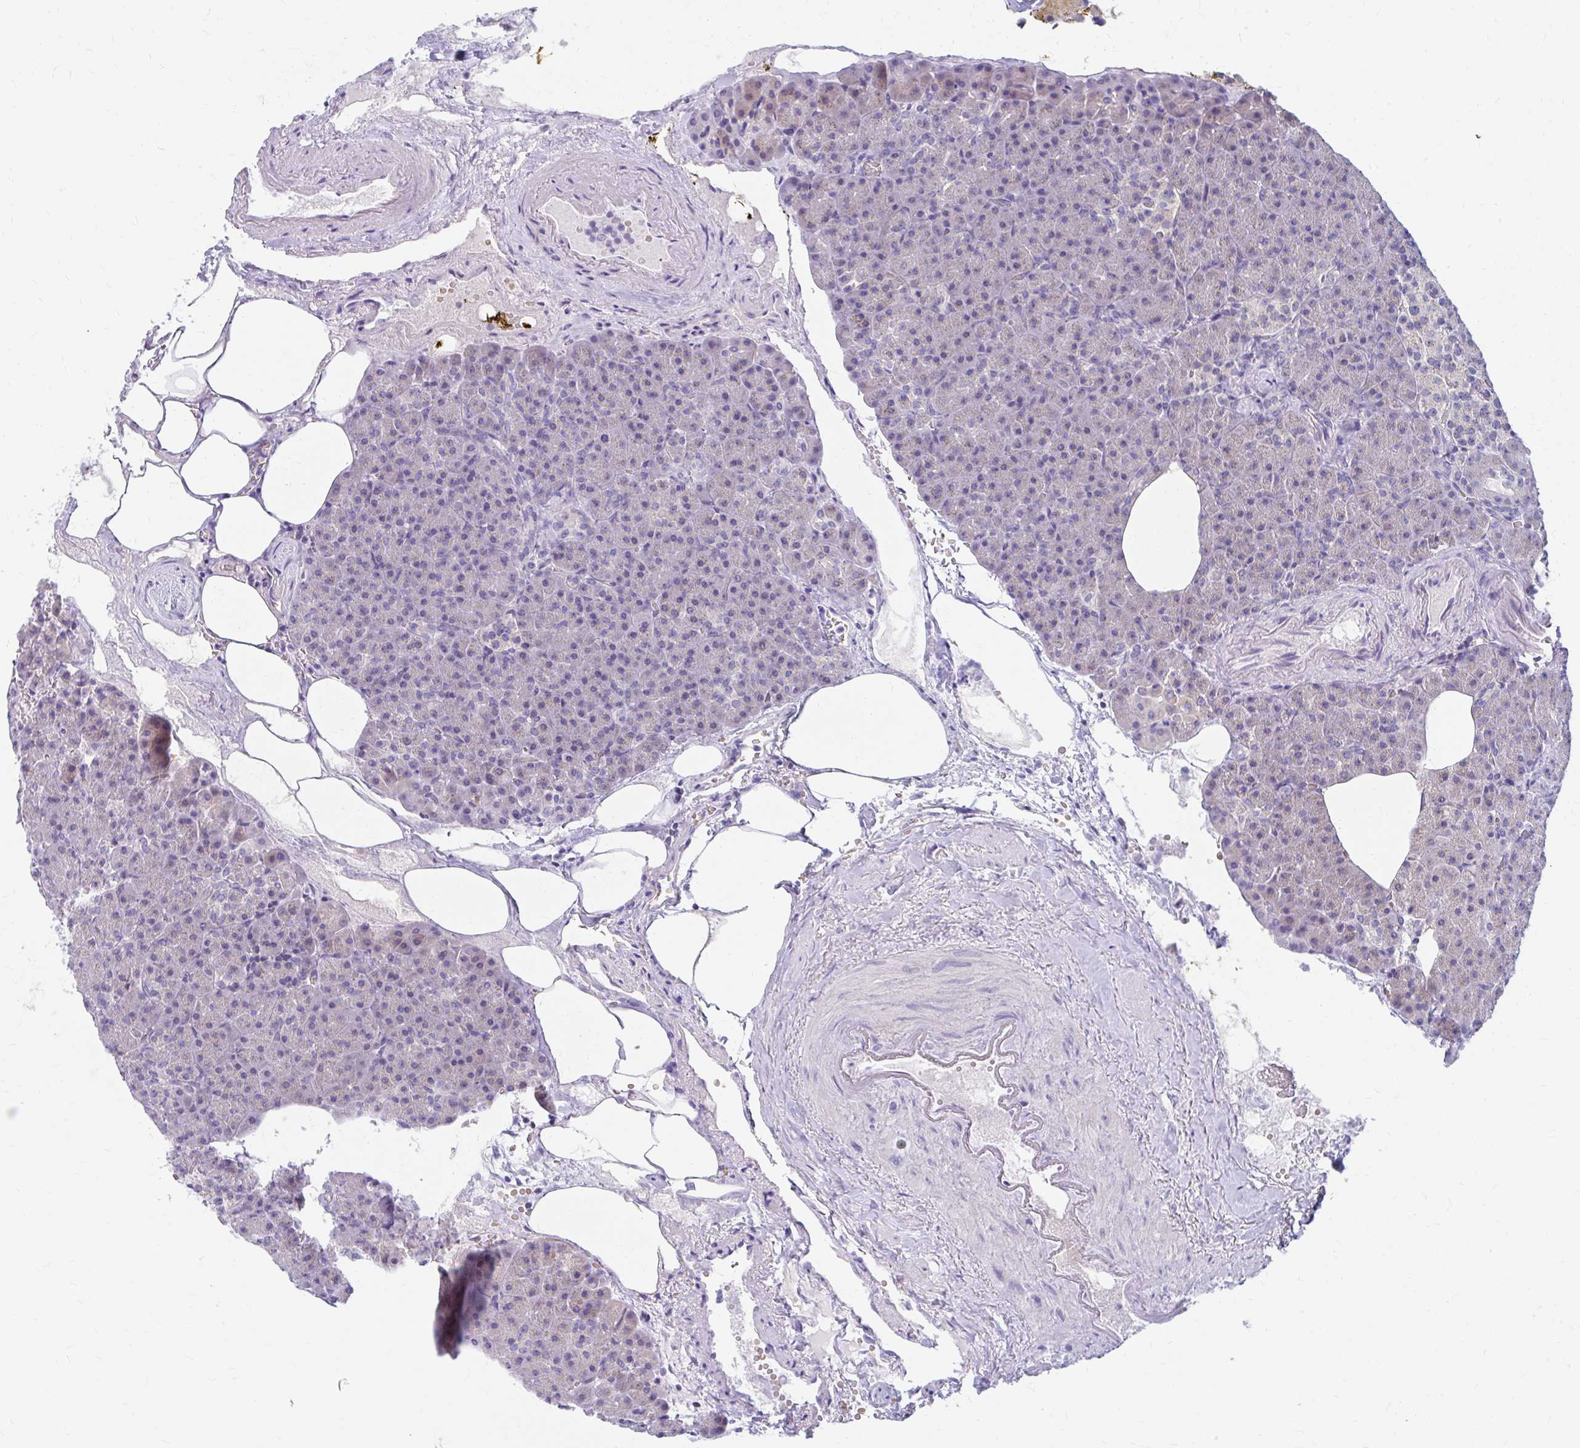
{"staining": {"intensity": "moderate", "quantity": "25%-75%", "location": "cytoplasmic/membranous"}, "tissue": "pancreas", "cell_type": "Exocrine glandular cells", "image_type": "normal", "snomed": [{"axis": "morphology", "description": "Normal tissue, NOS"}, {"axis": "topography", "description": "Pancreas"}], "caption": "Pancreas stained with DAB (3,3'-diaminobenzidine) immunohistochemistry (IHC) shows medium levels of moderate cytoplasmic/membranous positivity in approximately 25%-75% of exocrine glandular cells.", "gene": "RADIL", "patient": {"sex": "female", "age": 74}}